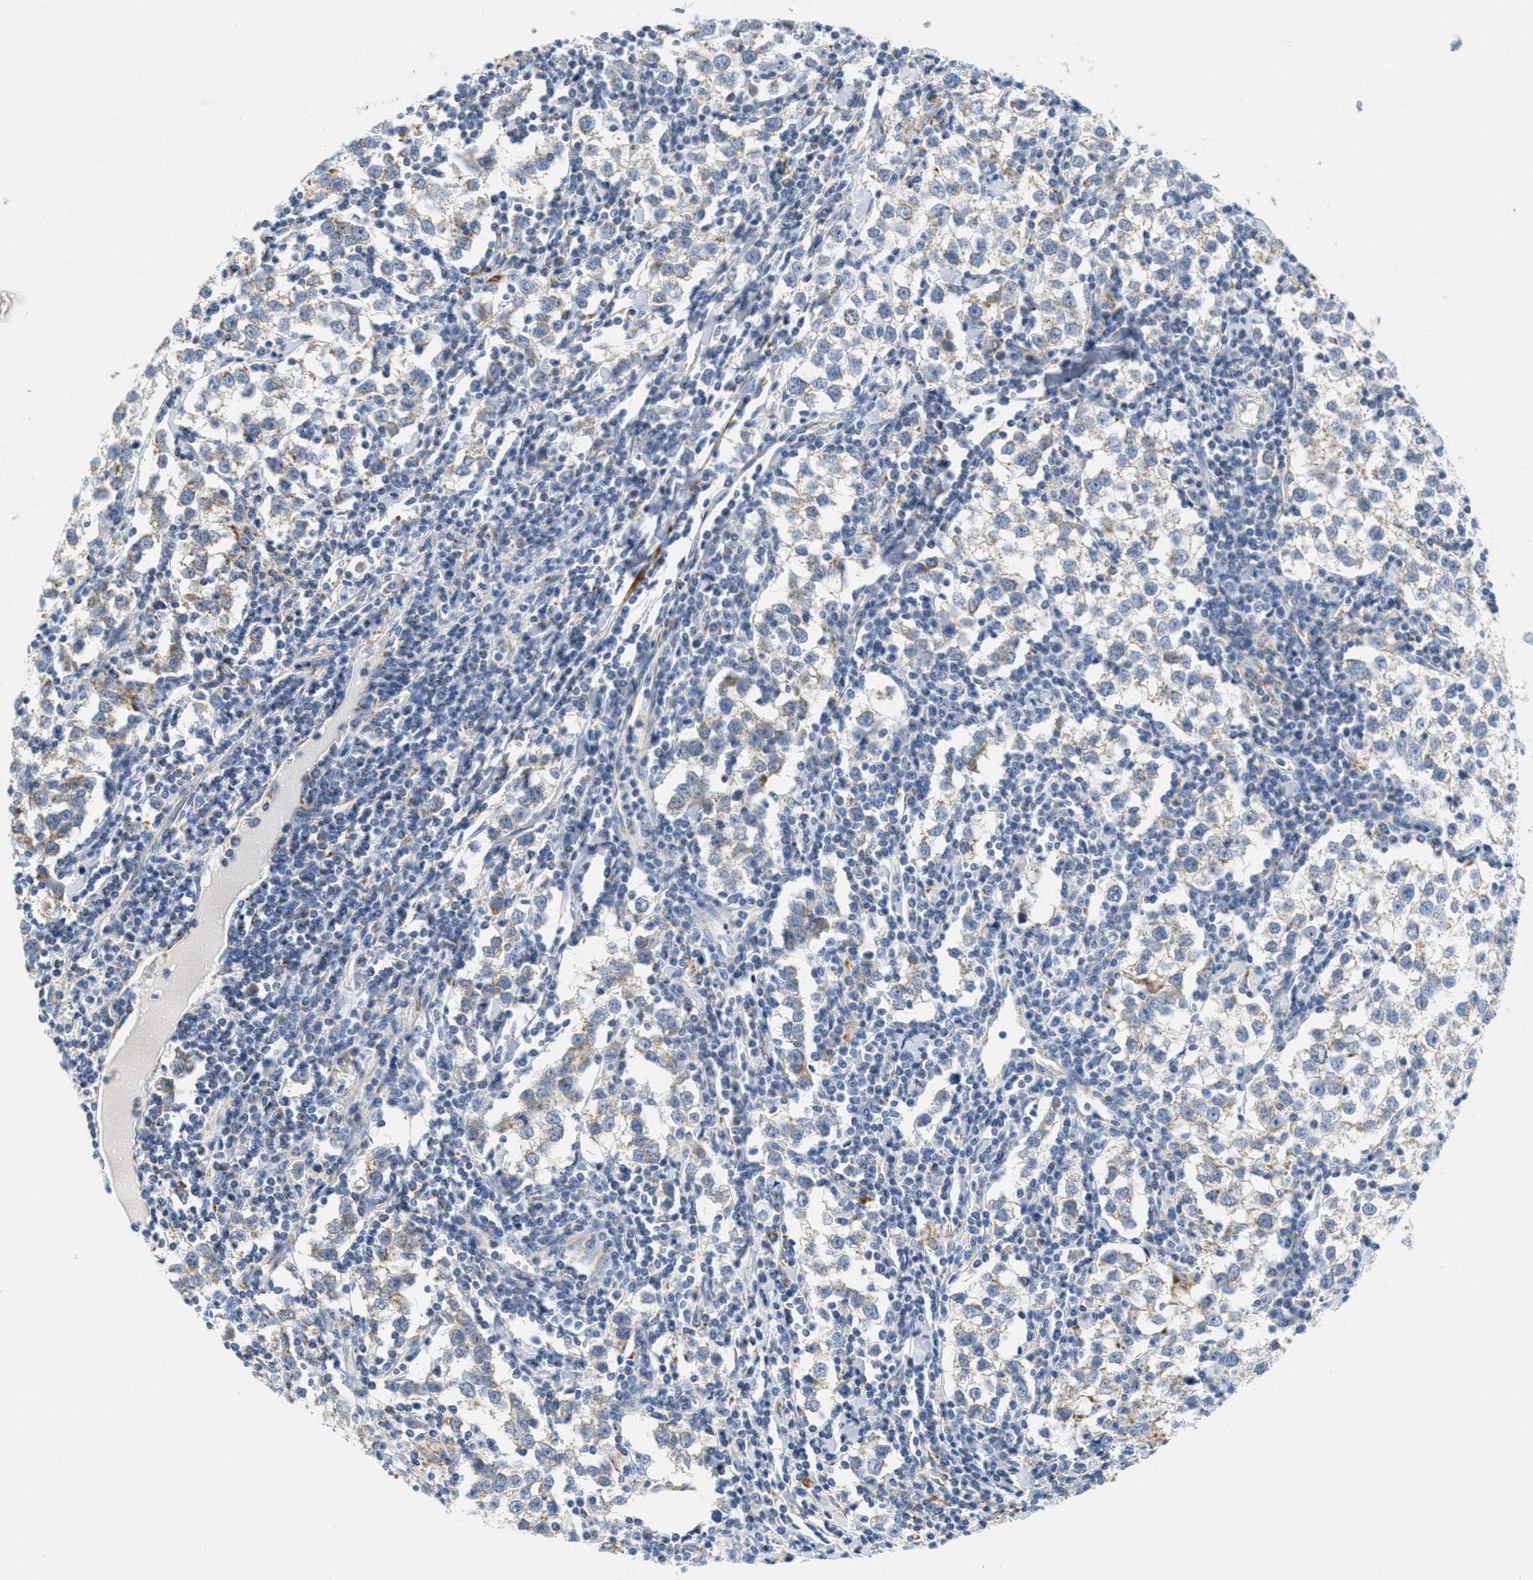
{"staining": {"intensity": "weak", "quantity": "25%-75%", "location": "cytoplasmic/membranous"}, "tissue": "testis cancer", "cell_type": "Tumor cells", "image_type": "cancer", "snomed": [{"axis": "morphology", "description": "Seminoma, NOS"}, {"axis": "morphology", "description": "Carcinoma, Embryonal, NOS"}, {"axis": "topography", "description": "Testis"}], "caption": "Immunohistochemistry photomicrograph of neoplastic tissue: embryonal carcinoma (testis) stained using immunohistochemistry (IHC) shows low levels of weak protein expression localized specifically in the cytoplasmic/membranous of tumor cells, appearing as a cytoplasmic/membranous brown color.", "gene": "KCNJ5", "patient": {"sex": "male", "age": 36}}